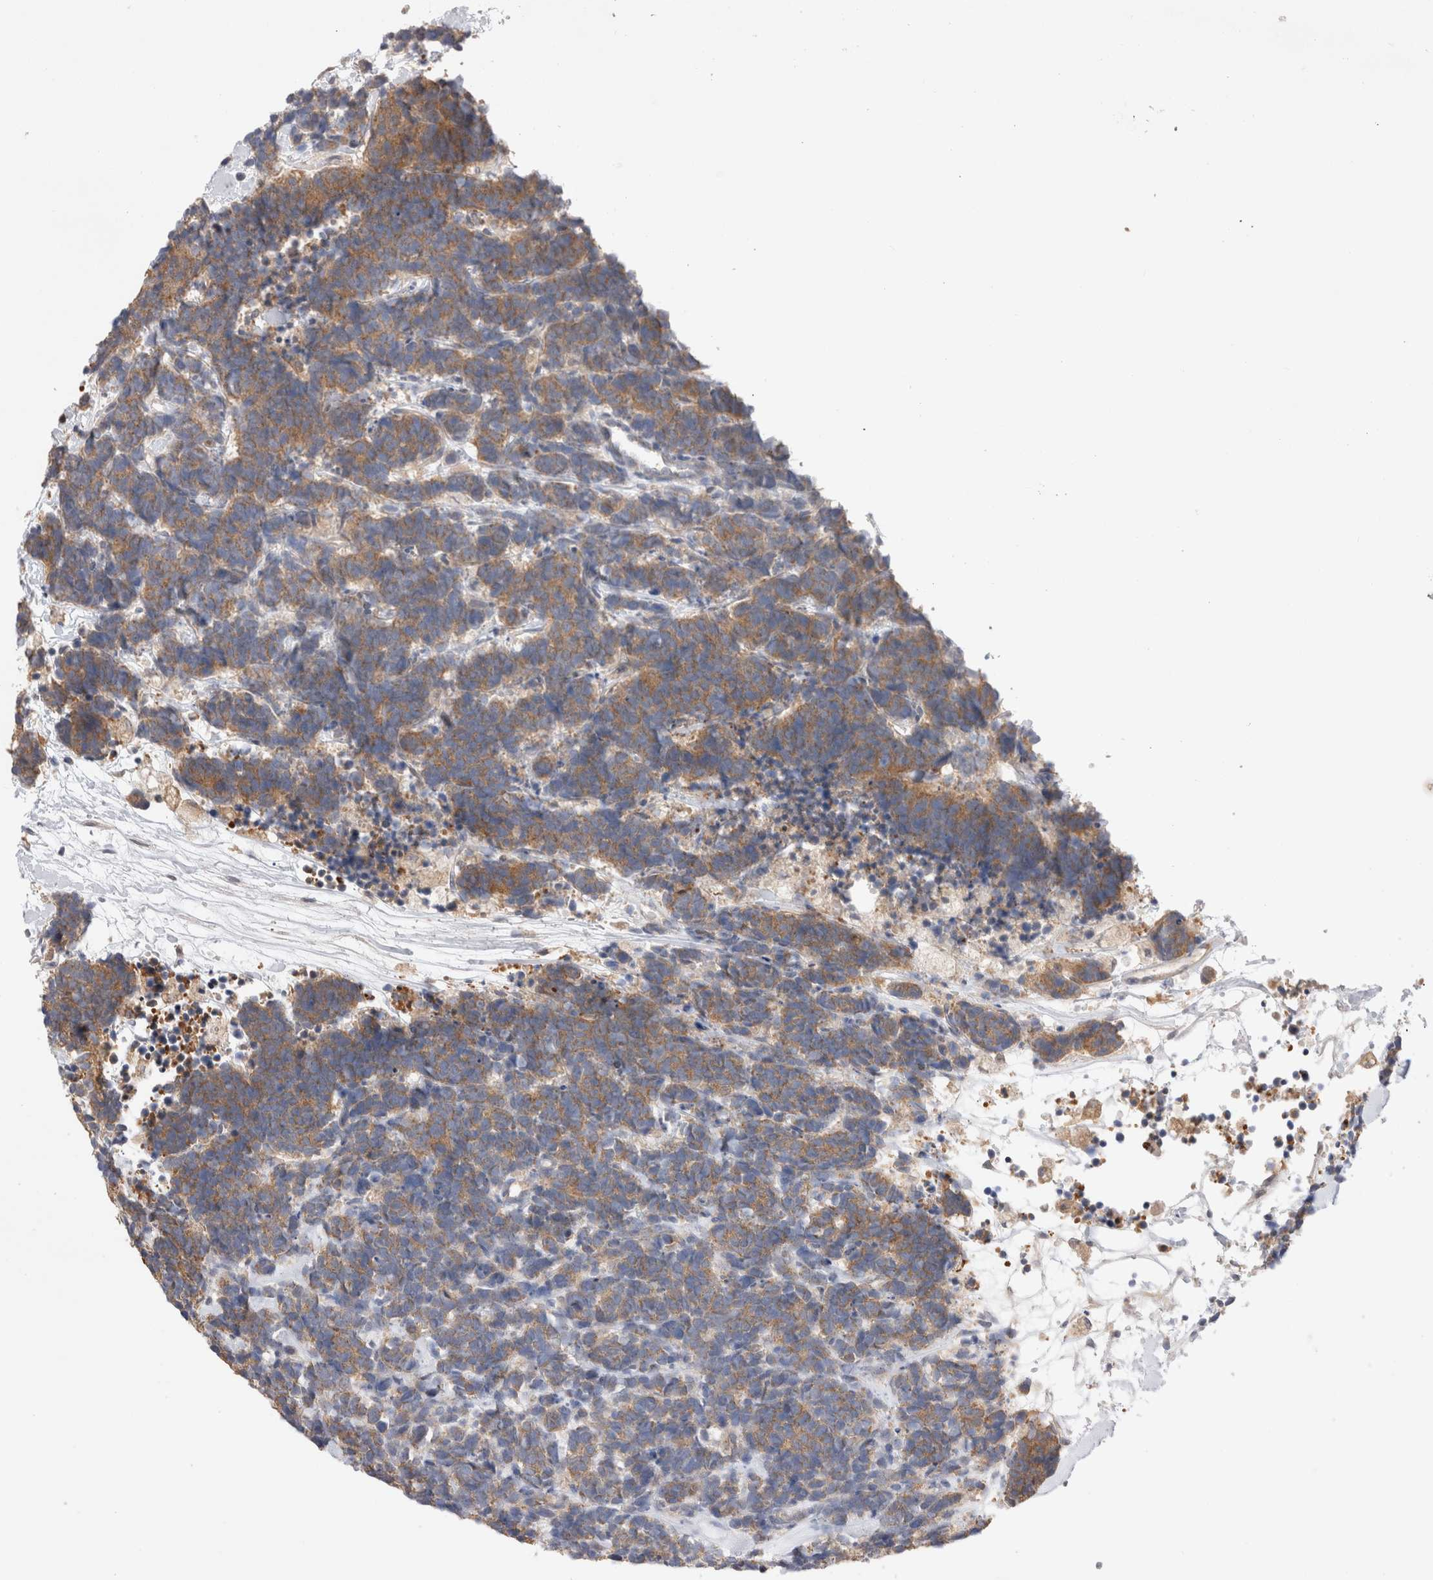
{"staining": {"intensity": "moderate", "quantity": ">75%", "location": "cytoplasmic/membranous"}, "tissue": "carcinoid", "cell_type": "Tumor cells", "image_type": "cancer", "snomed": [{"axis": "morphology", "description": "Carcinoma, NOS"}, {"axis": "morphology", "description": "Carcinoid, malignant, NOS"}, {"axis": "topography", "description": "Urinary bladder"}], "caption": "Protein analysis of carcinoid tissue demonstrates moderate cytoplasmic/membranous expression in about >75% of tumor cells. (DAB (3,3'-diaminobenzidine) = brown stain, brightfield microscopy at high magnification).", "gene": "IFT74", "patient": {"sex": "male", "age": 57}}